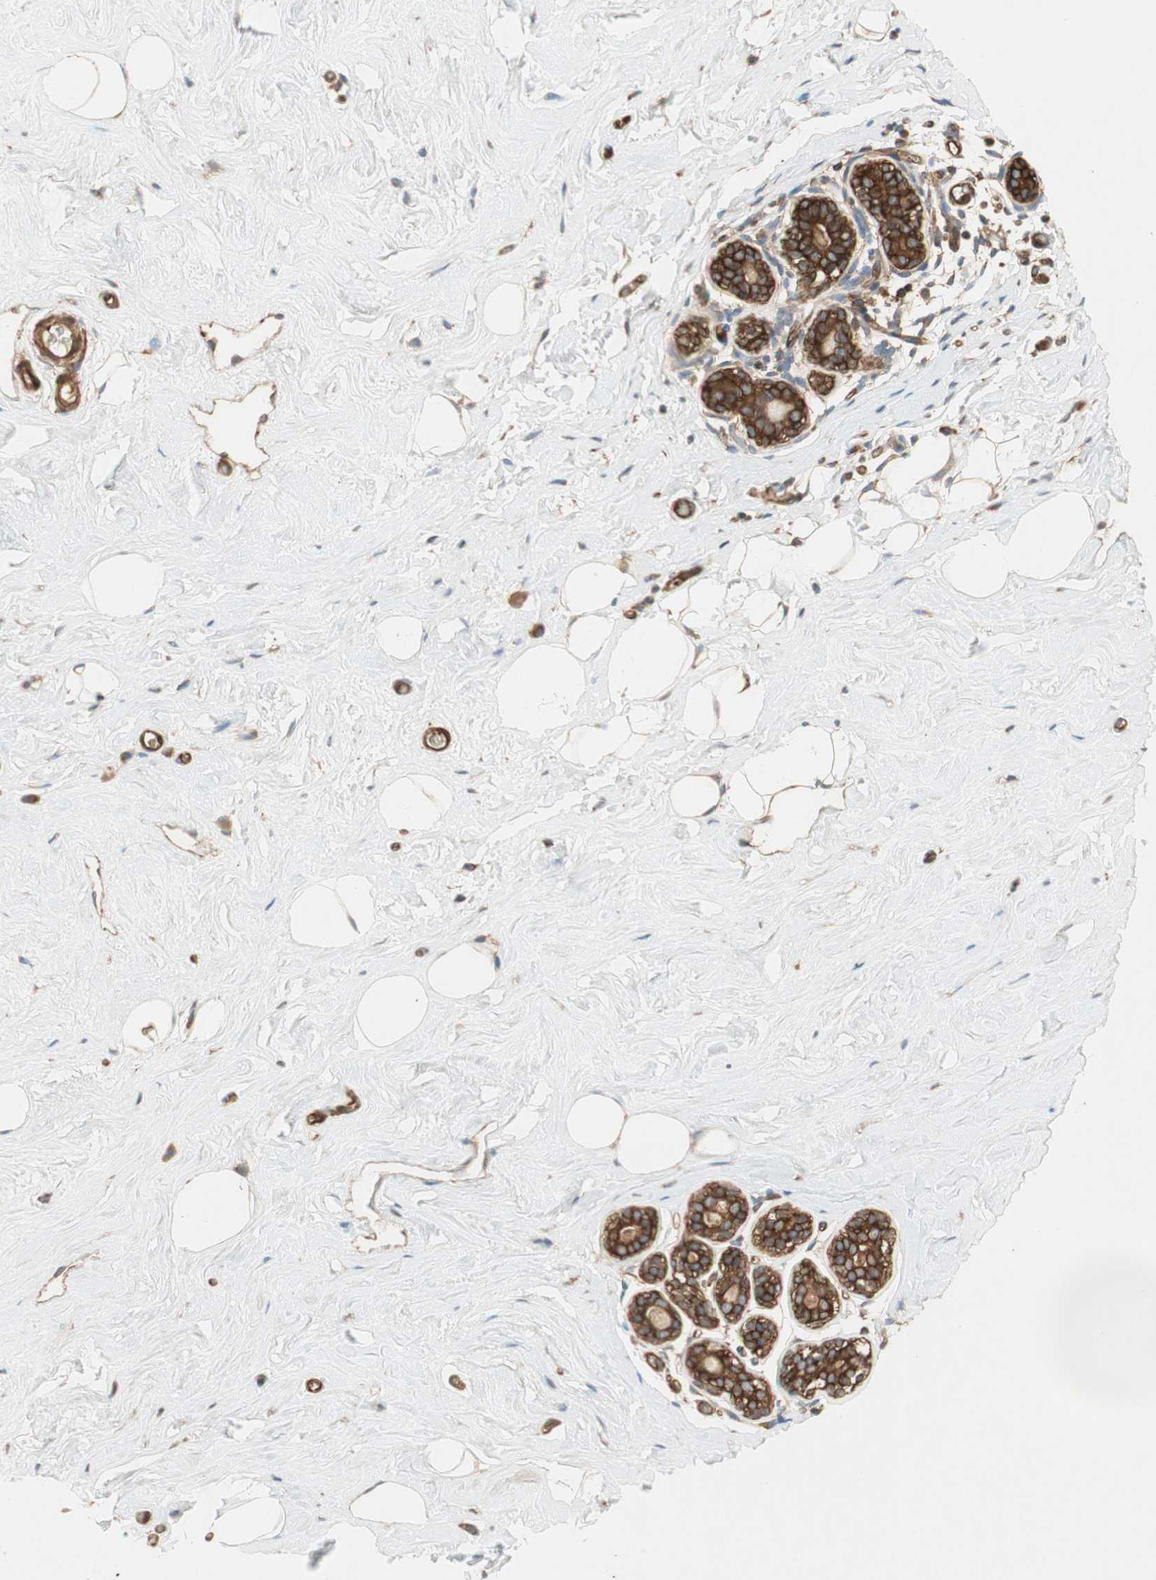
{"staining": {"intensity": "moderate", "quantity": ">75%", "location": "cytoplasmic/membranous"}, "tissue": "breast", "cell_type": "Adipocytes", "image_type": "normal", "snomed": [{"axis": "morphology", "description": "Normal tissue, NOS"}, {"axis": "topography", "description": "Breast"}], "caption": "DAB (3,3'-diaminobenzidine) immunohistochemical staining of normal human breast displays moderate cytoplasmic/membranous protein positivity in approximately >75% of adipocytes.", "gene": "TCP11L1", "patient": {"sex": "female", "age": 75}}